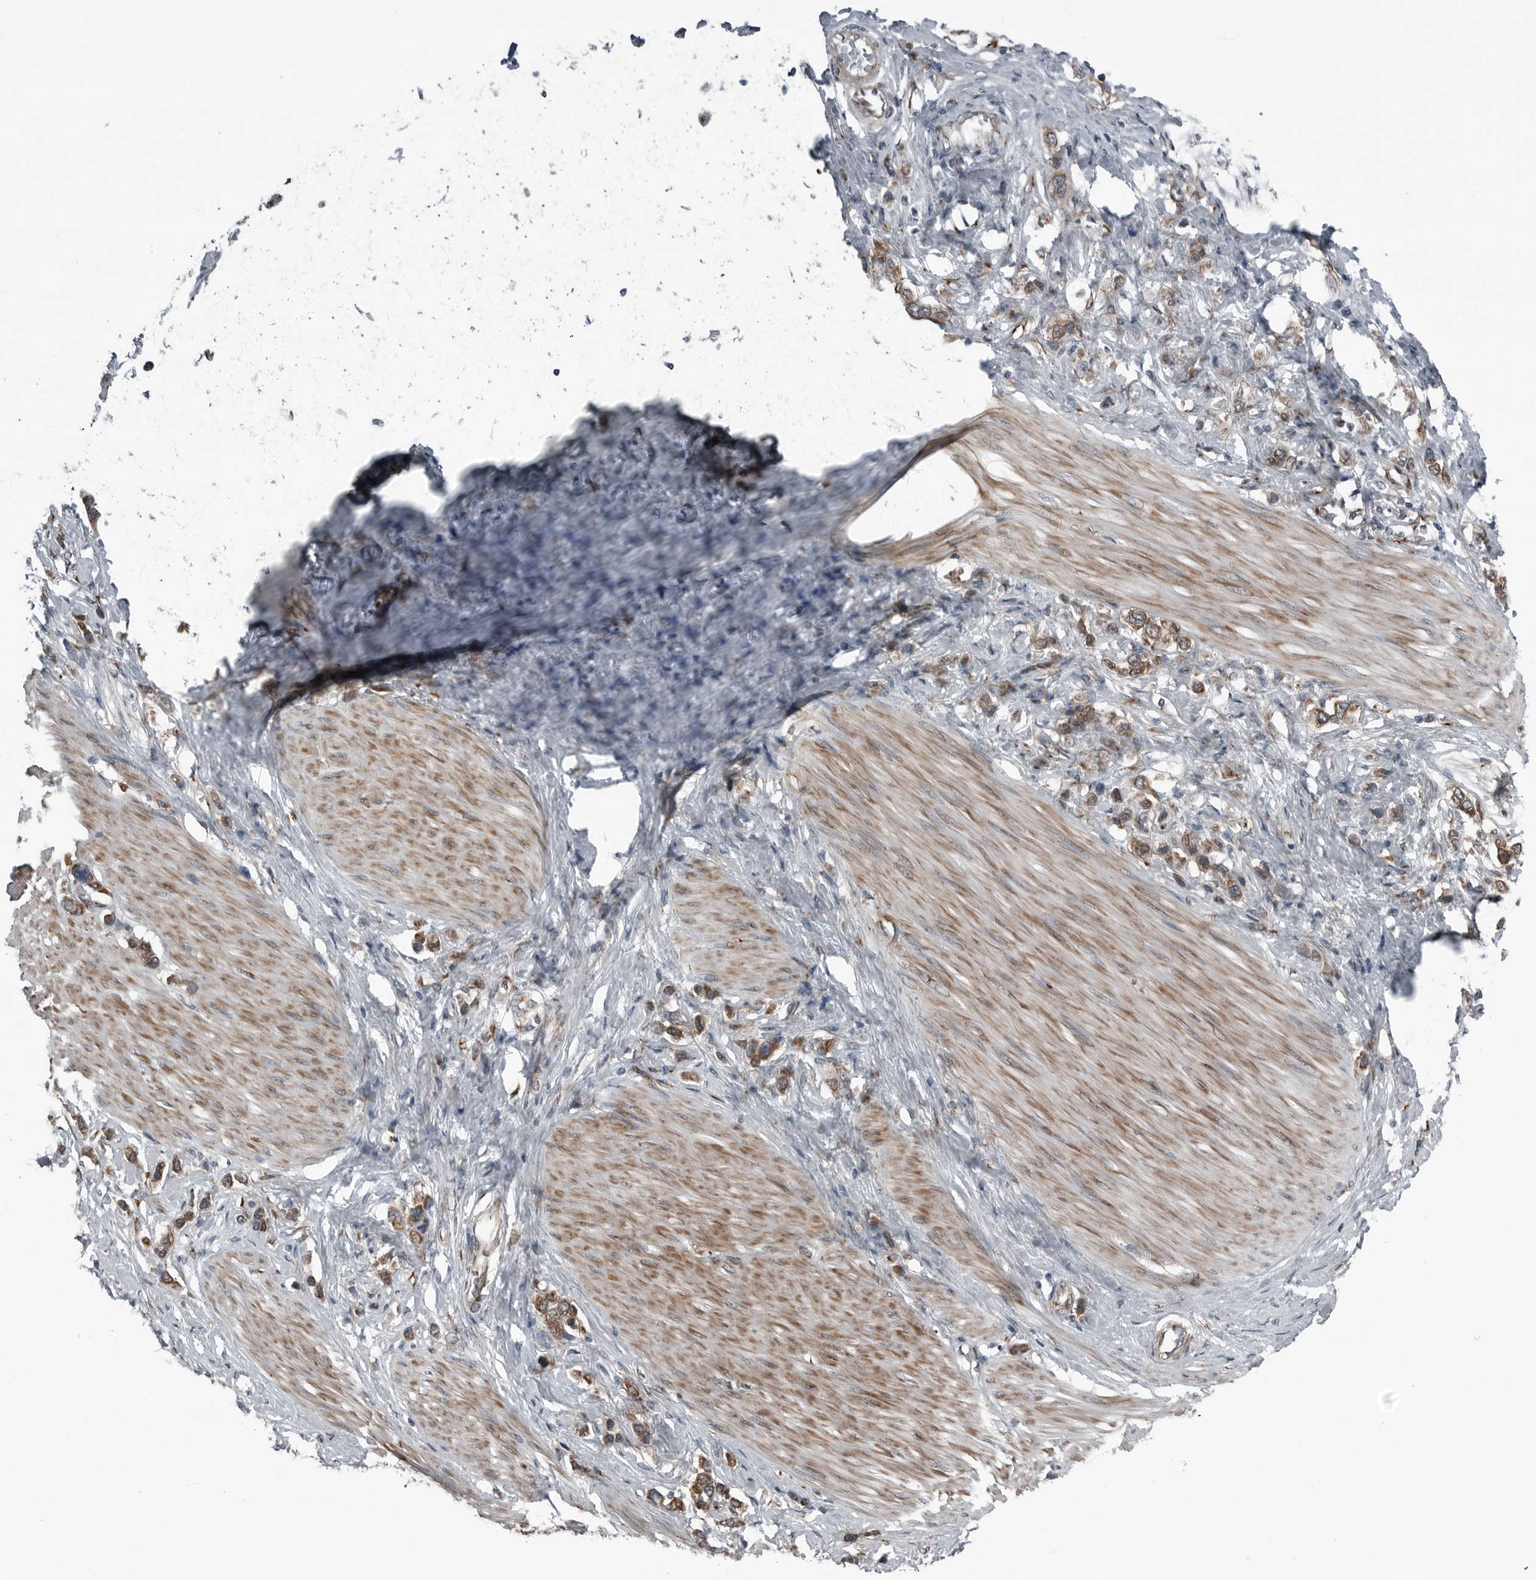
{"staining": {"intensity": "moderate", "quantity": ">75%", "location": "cytoplasmic/membranous"}, "tissue": "stomach cancer", "cell_type": "Tumor cells", "image_type": "cancer", "snomed": [{"axis": "morphology", "description": "Adenocarcinoma, NOS"}, {"axis": "topography", "description": "Stomach"}], "caption": "About >75% of tumor cells in human stomach cancer reveal moderate cytoplasmic/membranous protein positivity as visualized by brown immunohistochemical staining.", "gene": "CEP85", "patient": {"sex": "female", "age": 65}}